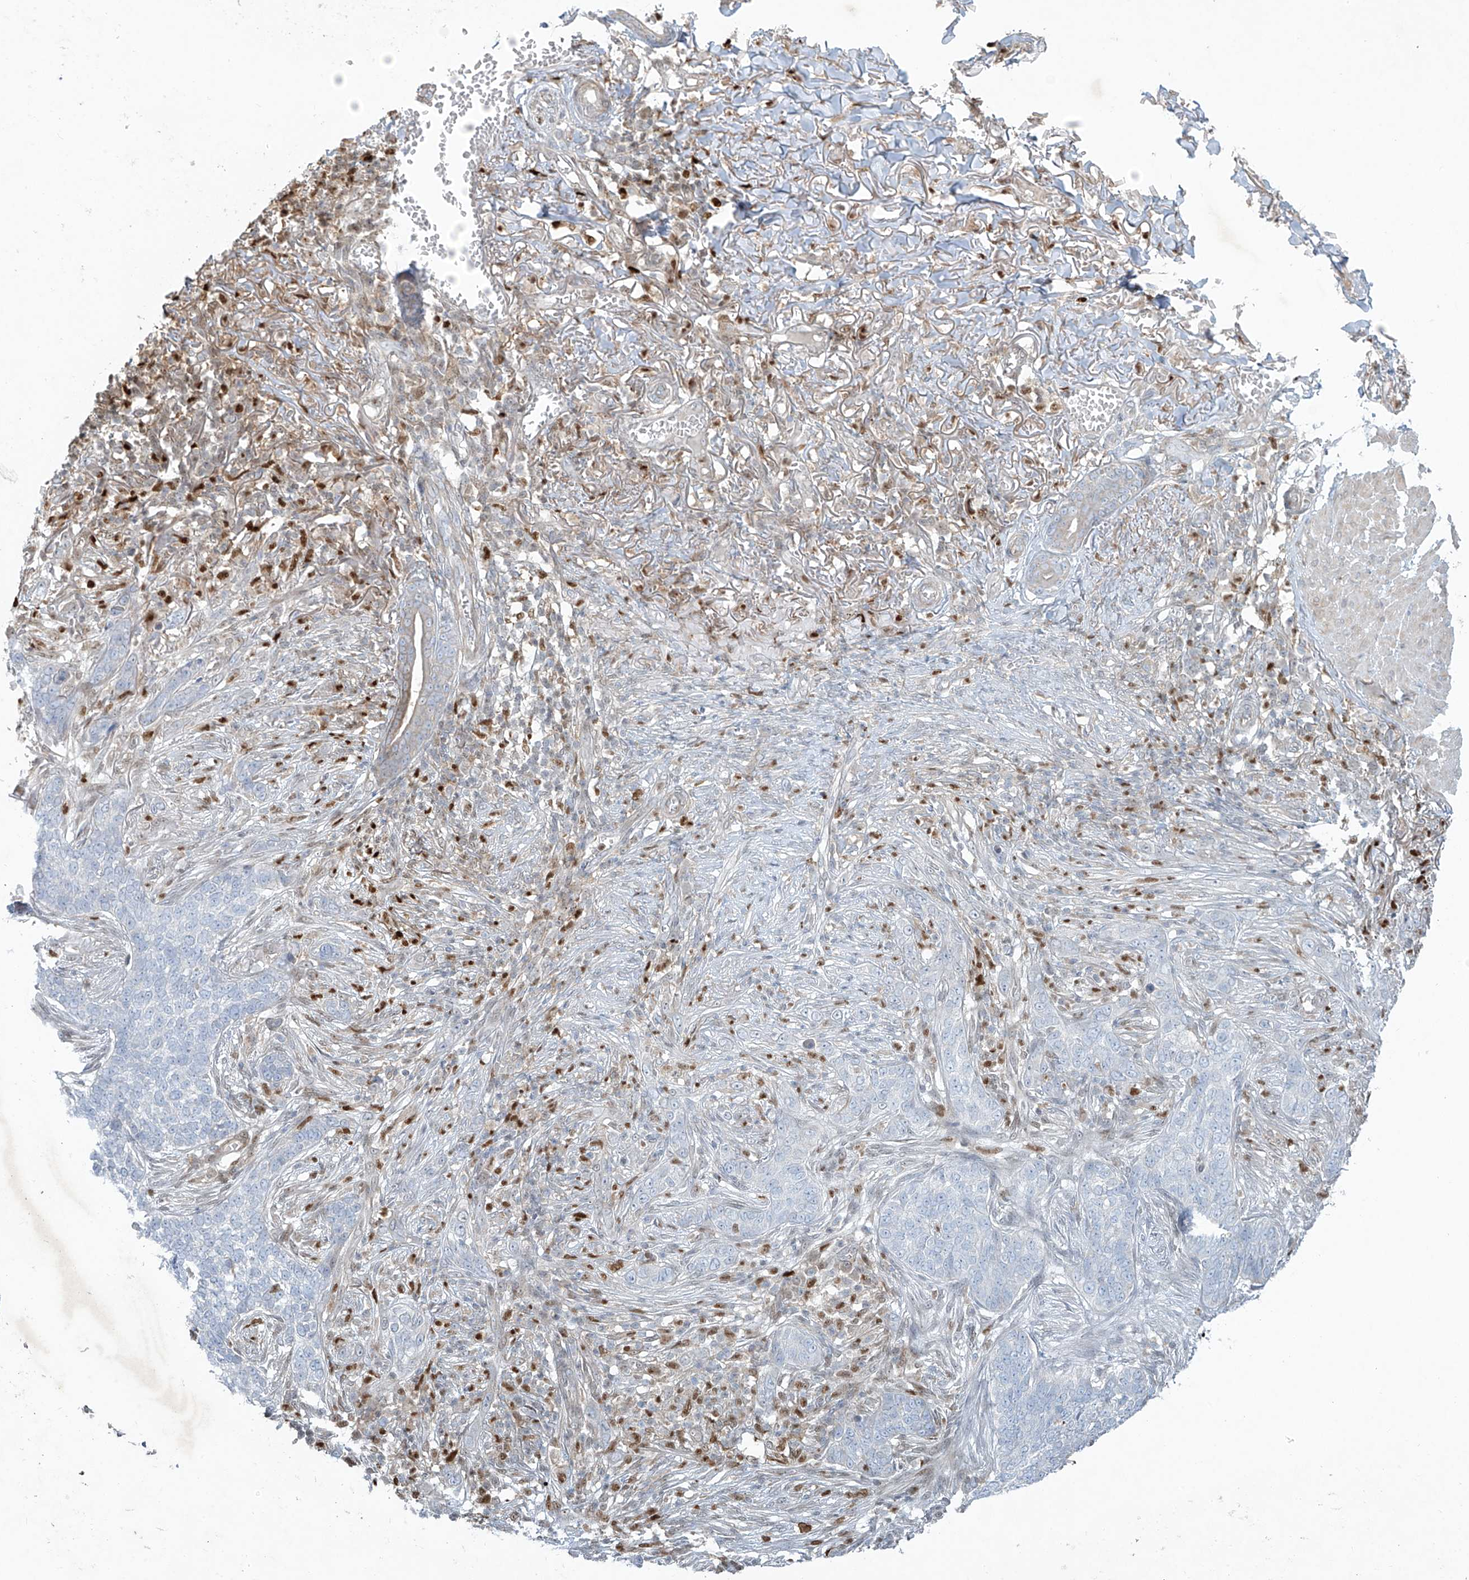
{"staining": {"intensity": "negative", "quantity": "none", "location": "none"}, "tissue": "skin cancer", "cell_type": "Tumor cells", "image_type": "cancer", "snomed": [{"axis": "morphology", "description": "Basal cell carcinoma"}, {"axis": "topography", "description": "Skin"}], "caption": "The photomicrograph displays no staining of tumor cells in skin cancer.", "gene": "TUBE1", "patient": {"sex": "male", "age": 85}}